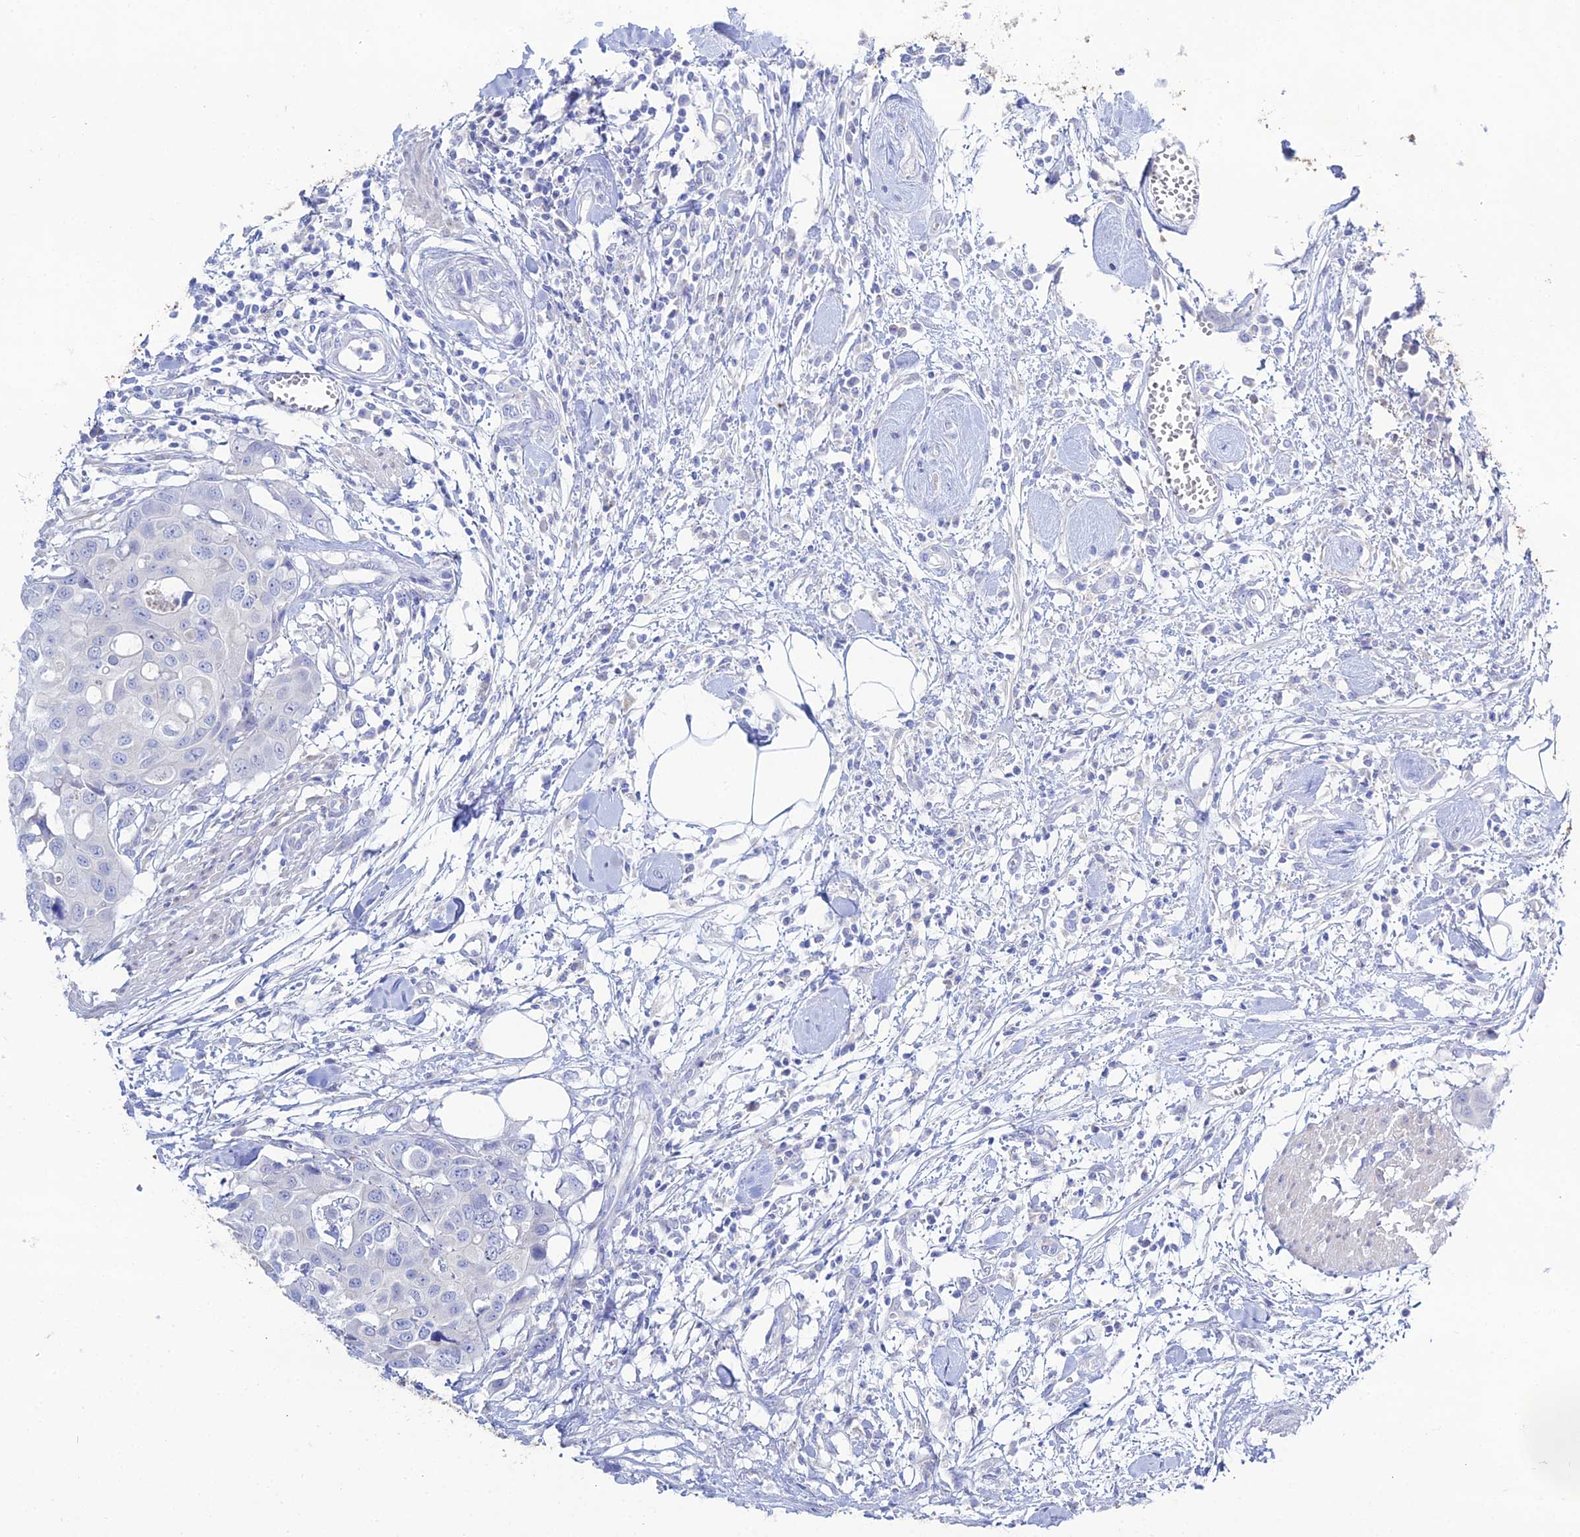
{"staining": {"intensity": "negative", "quantity": "none", "location": "none"}, "tissue": "colorectal cancer", "cell_type": "Tumor cells", "image_type": "cancer", "snomed": [{"axis": "morphology", "description": "Adenocarcinoma, NOS"}, {"axis": "topography", "description": "Colon"}], "caption": "Adenocarcinoma (colorectal) was stained to show a protein in brown. There is no significant positivity in tumor cells.", "gene": "DHX34", "patient": {"sex": "male", "age": 77}}